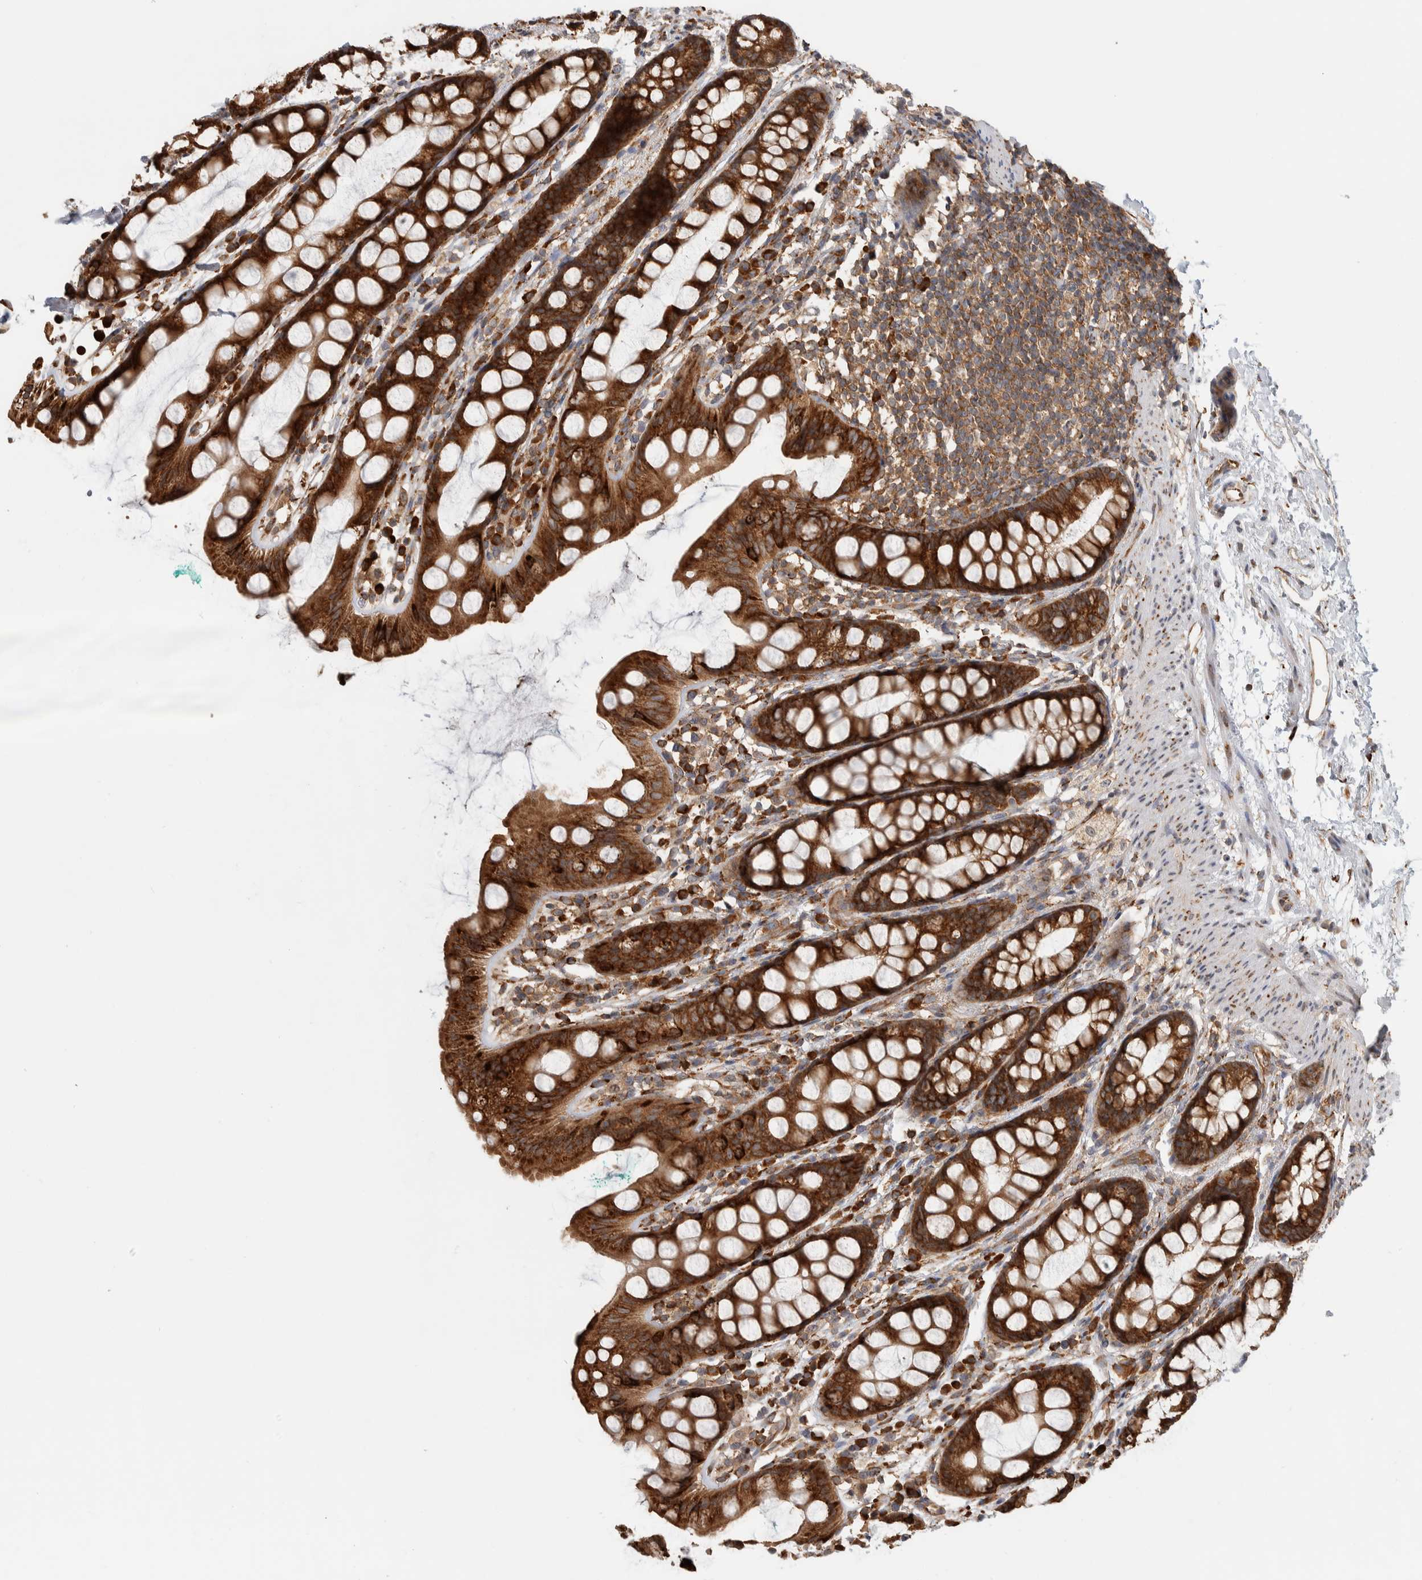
{"staining": {"intensity": "strong", "quantity": ">75%", "location": "cytoplasmic/membranous"}, "tissue": "rectum", "cell_type": "Glandular cells", "image_type": "normal", "snomed": [{"axis": "morphology", "description": "Normal tissue, NOS"}, {"axis": "topography", "description": "Rectum"}], "caption": "Protein analysis of unremarkable rectum displays strong cytoplasmic/membranous positivity in approximately >75% of glandular cells. (DAB (3,3'-diaminobenzidine) = brown stain, brightfield microscopy at high magnification).", "gene": "EIF3H", "patient": {"sex": "female", "age": 65}}